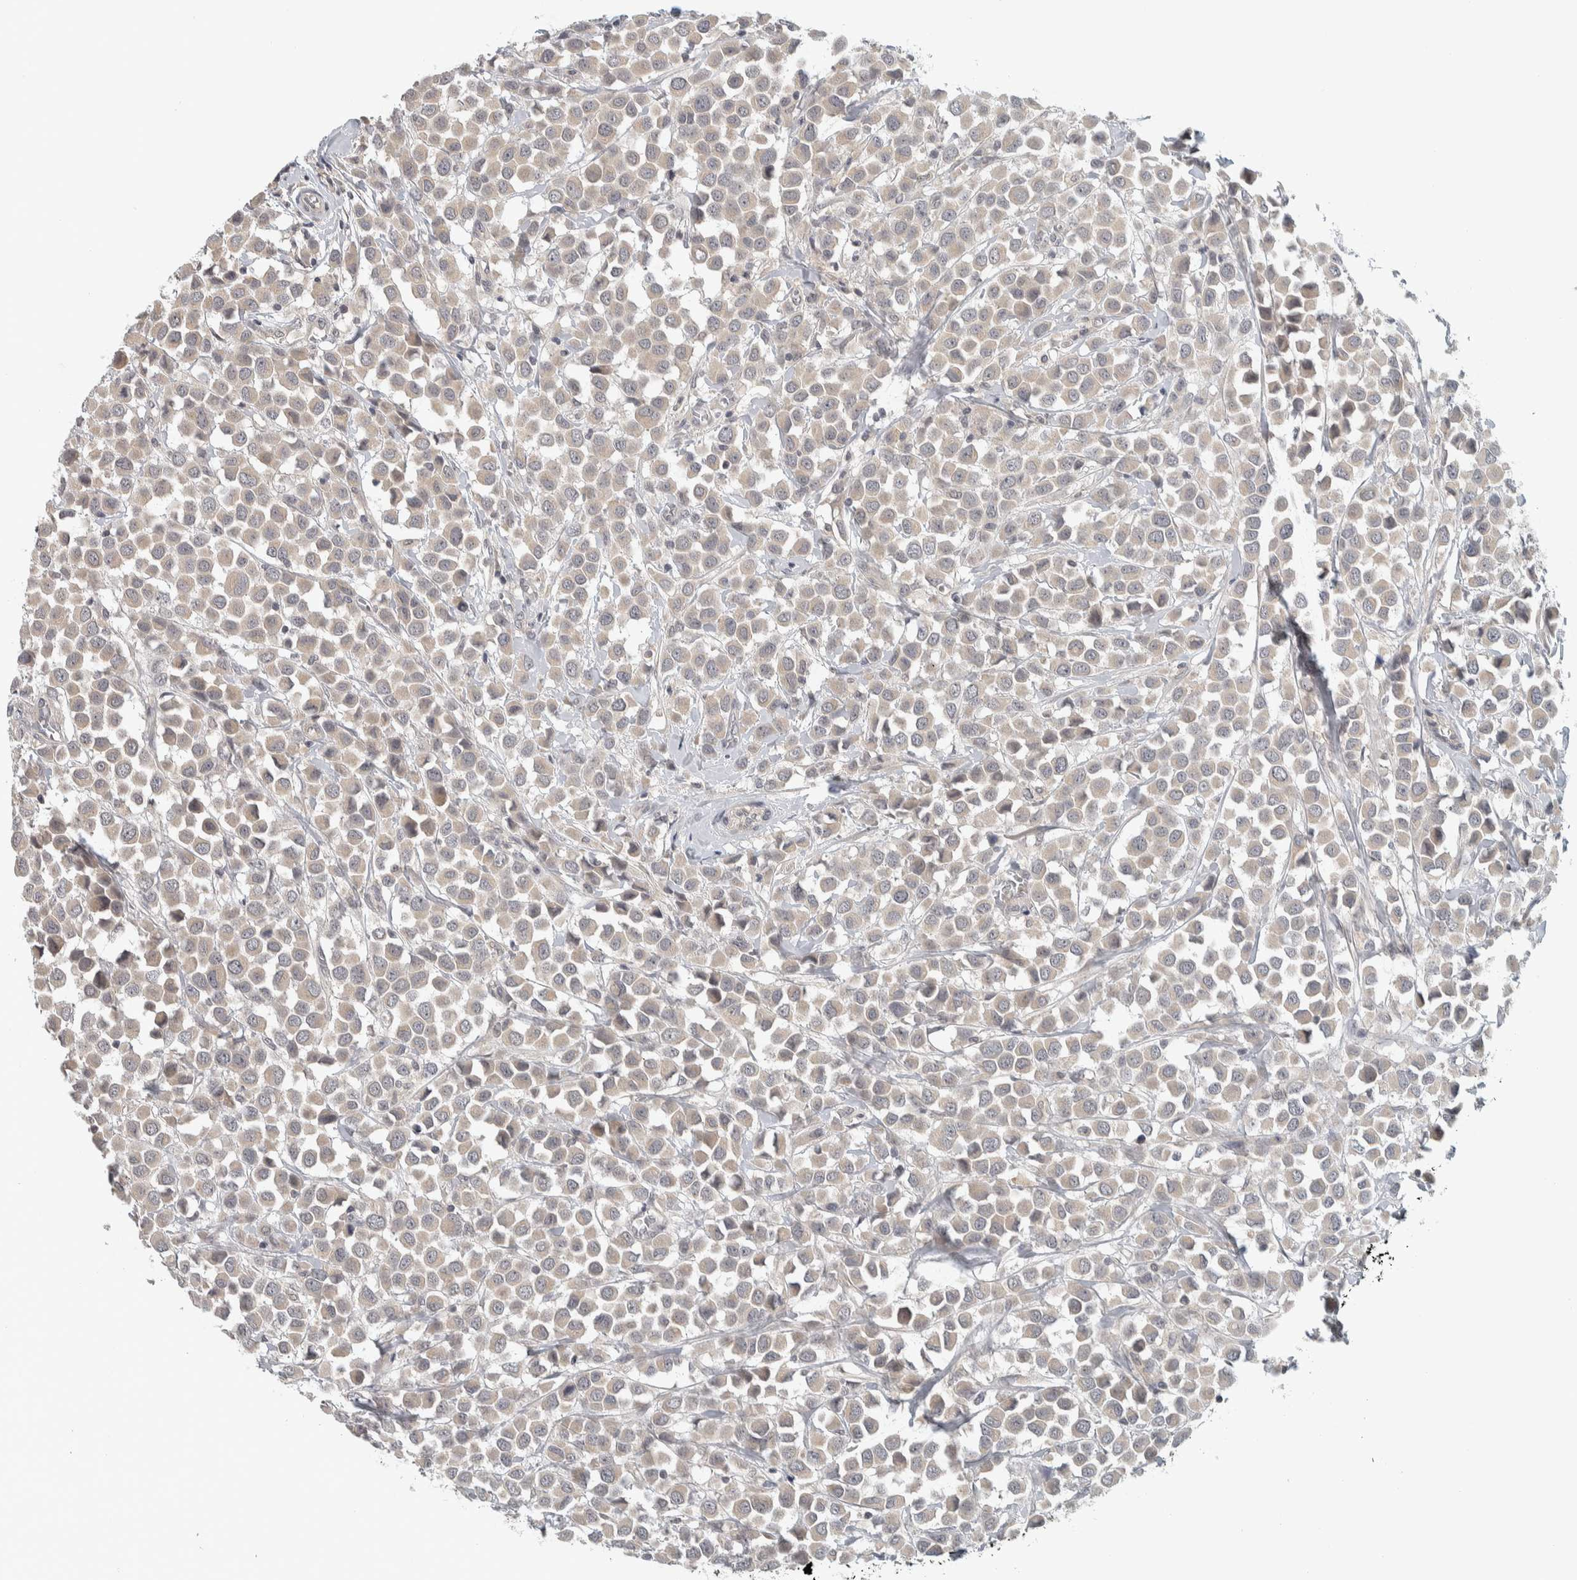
{"staining": {"intensity": "weak", "quantity": "<25%", "location": "cytoplasmic/membranous"}, "tissue": "breast cancer", "cell_type": "Tumor cells", "image_type": "cancer", "snomed": [{"axis": "morphology", "description": "Duct carcinoma"}, {"axis": "topography", "description": "Breast"}], "caption": "Tumor cells show no significant positivity in breast infiltrating ductal carcinoma.", "gene": "AFP", "patient": {"sex": "female", "age": 61}}